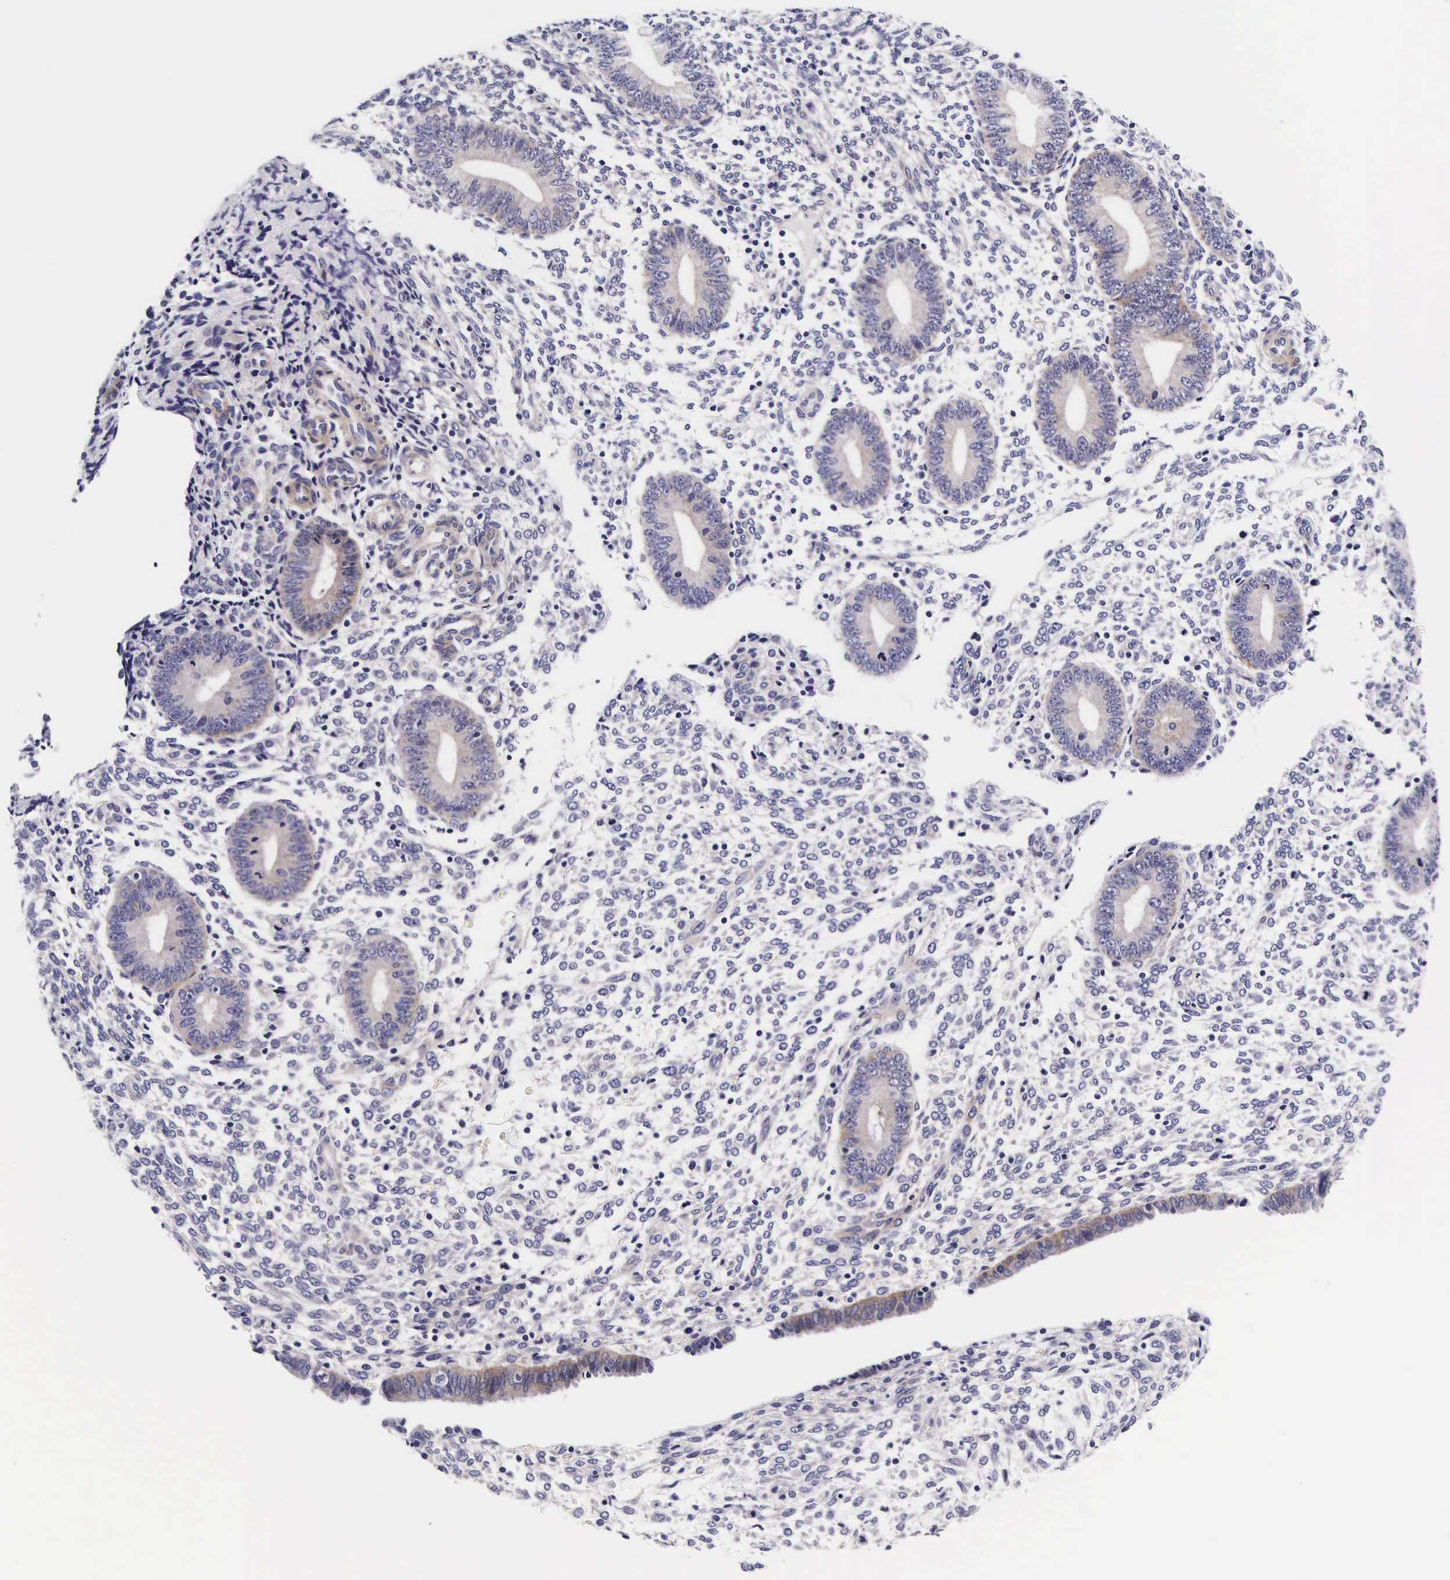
{"staining": {"intensity": "negative", "quantity": "none", "location": "none"}, "tissue": "endometrium", "cell_type": "Cells in endometrial stroma", "image_type": "normal", "snomed": [{"axis": "morphology", "description": "Normal tissue, NOS"}, {"axis": "topography", "description": "Endometrium"}], "caption": "Cells in endometrial stroma show no significant protein positivity in benign endometrium. (DAB (3,3'-diaminobenzidine) immunohistochemistry visualized using brightfield microscopy, high magnification).", "gene": "UPRT", "patient": {"sex": "female", "age": 35}}